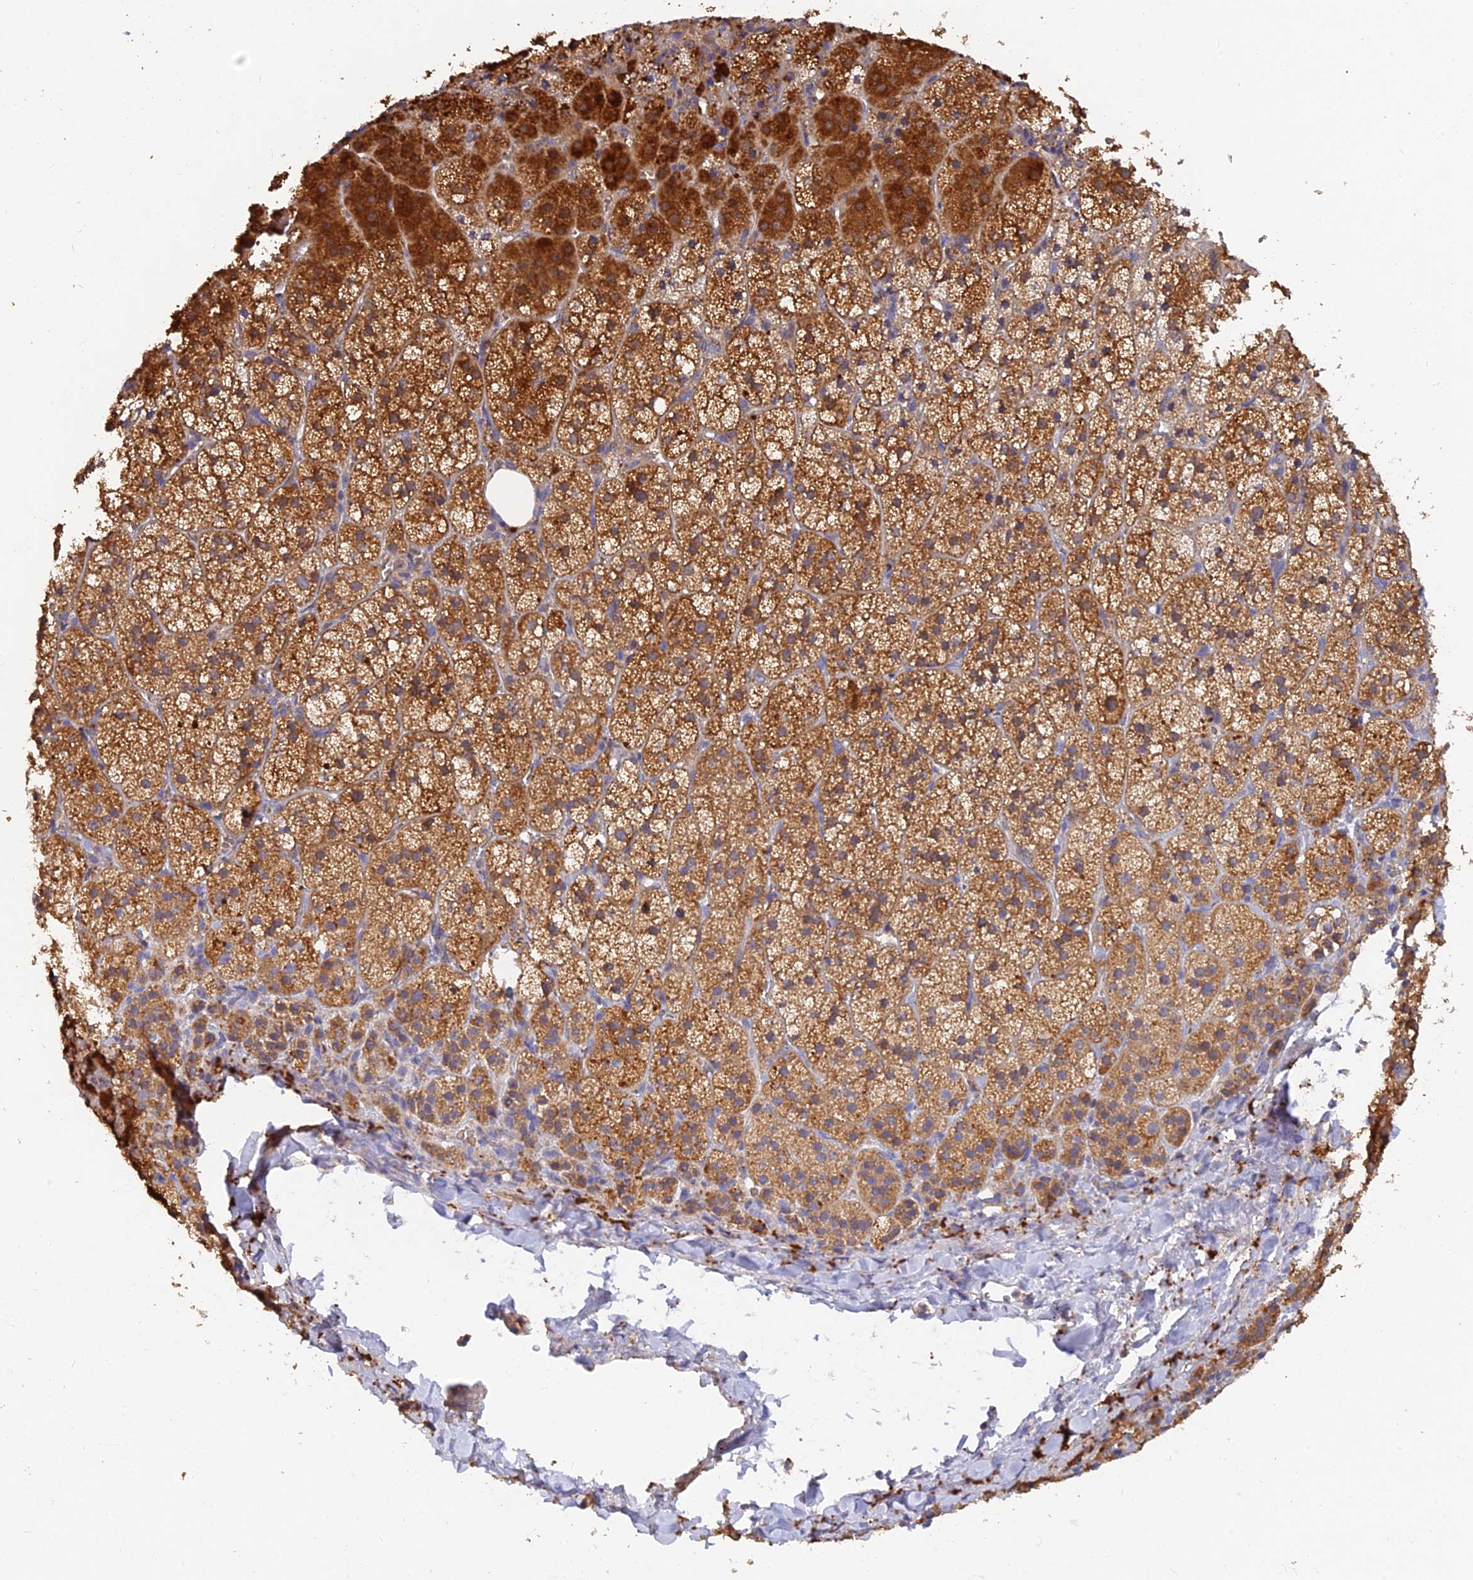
{"staining": {"intensity": "strong", "quantity": ">75%", "location": "cytoplasmic/membranous"}, "tissue": "adrenal gland", "cell_type": "Glandular cells", "image_type": "normal", "snomed": [{"axis": "morphology", "description": "Normal tissue, NOS"}, {"axis": "topography", "description": "Adrenal gland"}], "caption": "An IHC micrograph of normal tissue is shown. Protein staining in brown shows strong cytoplasmic/membranous positivity in adrenal gland within glandular cells. (IHC, brightfield microscopy, high magnification).", "gene": "ACSM5", "patient": {"sex": "female", "age": 44}}